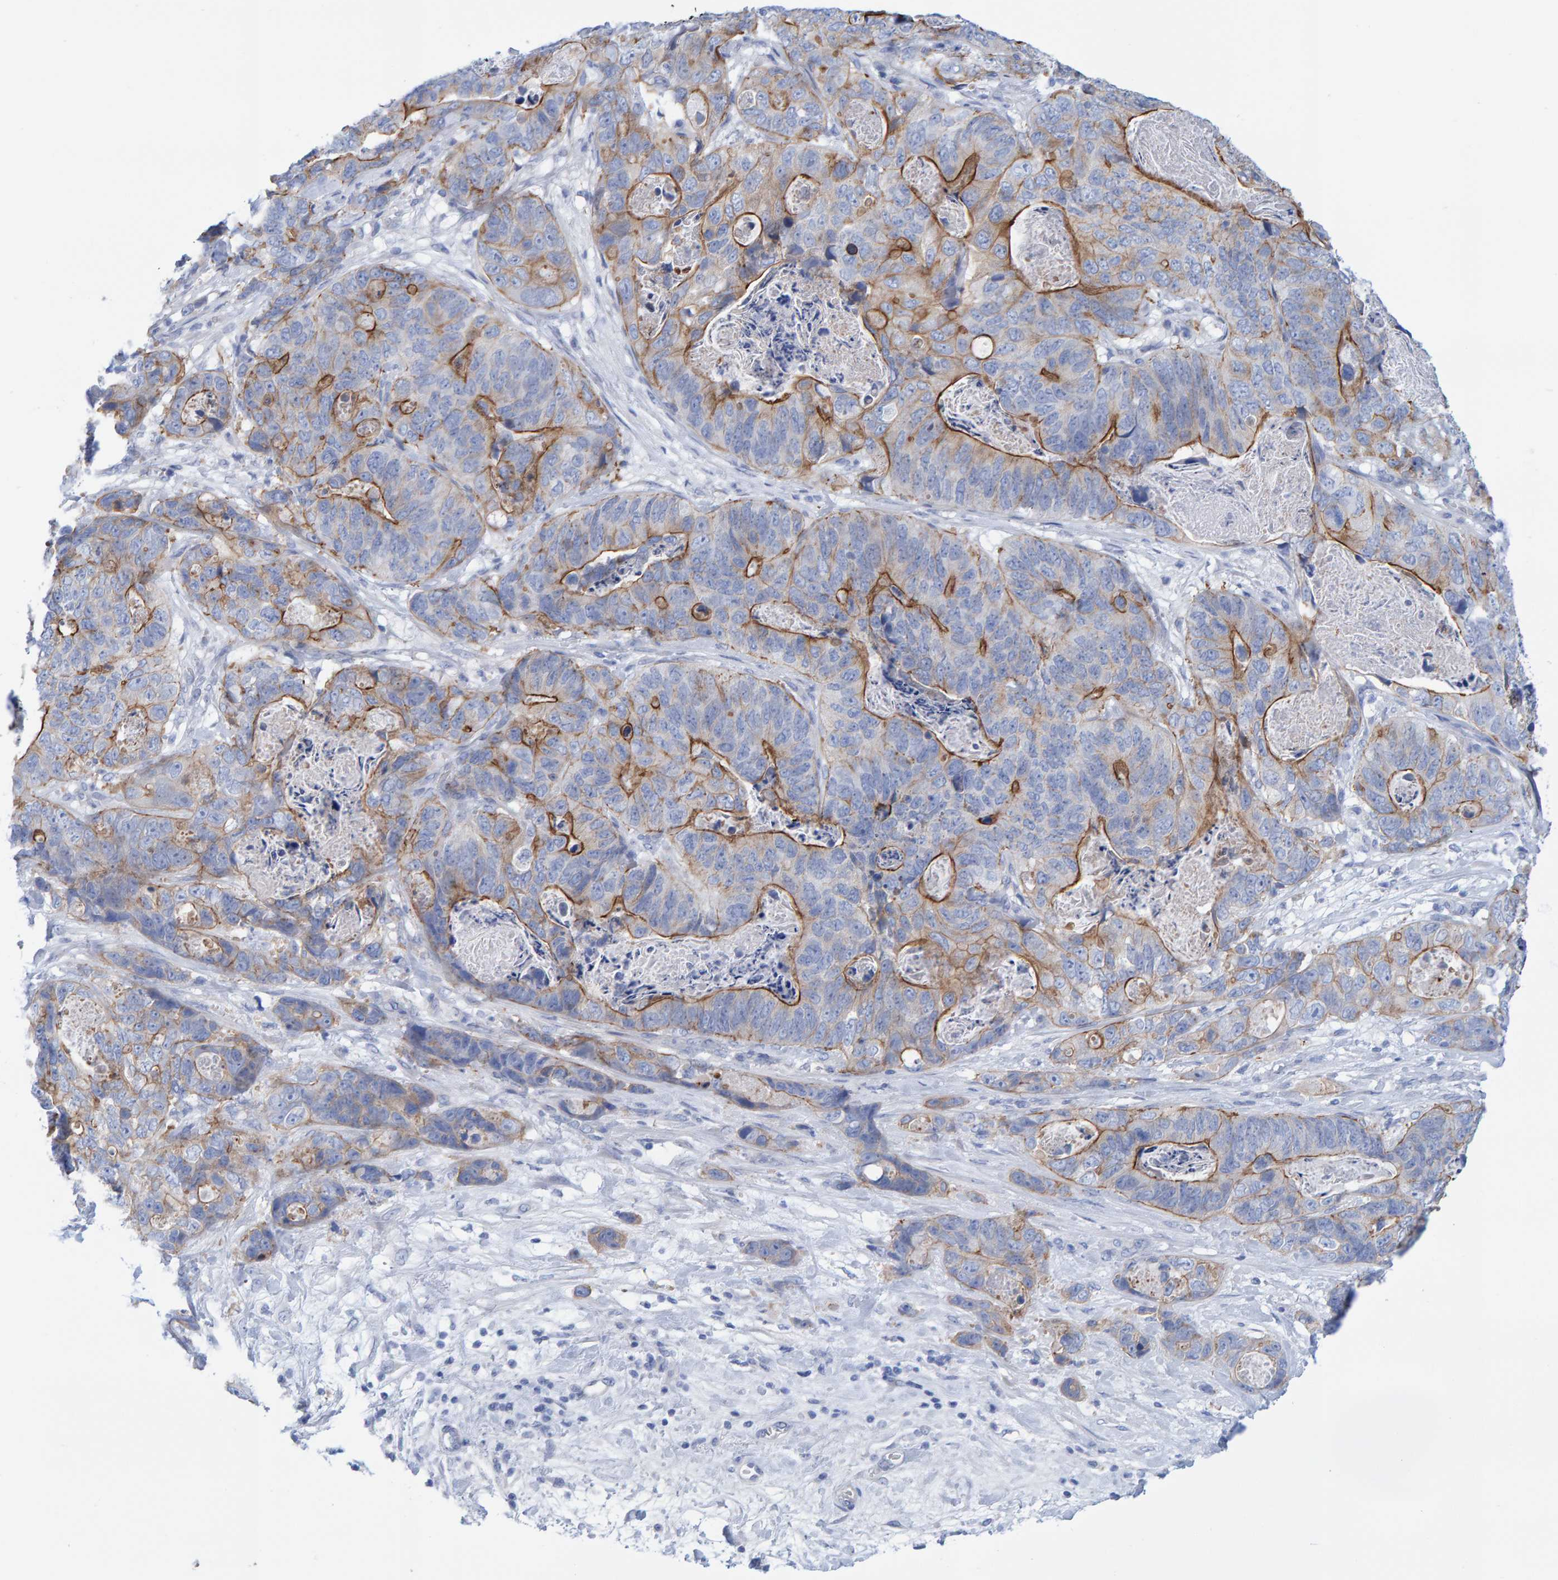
{"staining": {"intensity": "moderate", "quantity": "25%-75%", "location": "cytoplasmic/membranous"}, "tissue": "stomach cancer", "cell_type": "Tumor cells", "image_type": "cancer", "snomed": [{"axis": "morphology", "description": "Normal tissue, NOS"}, {"axis": "morphology", "description": "Adenocarcinoma, NOS"}, {"axis": "topography", "description": "Stomach"}], "caption": "Immunohistochemical staining of human stomach adenocarcinoma shows medium levels of moderate cytoplasmic/membranous protein positivity in approximately 25%-75% of tumor cells. Using DAB (brown) and hematoxylin (blue) stains, captured at high magnification using brightfield microscopy.", "gene": "JAKMIP3", "patient": {"sex": "female", "age": 89}}